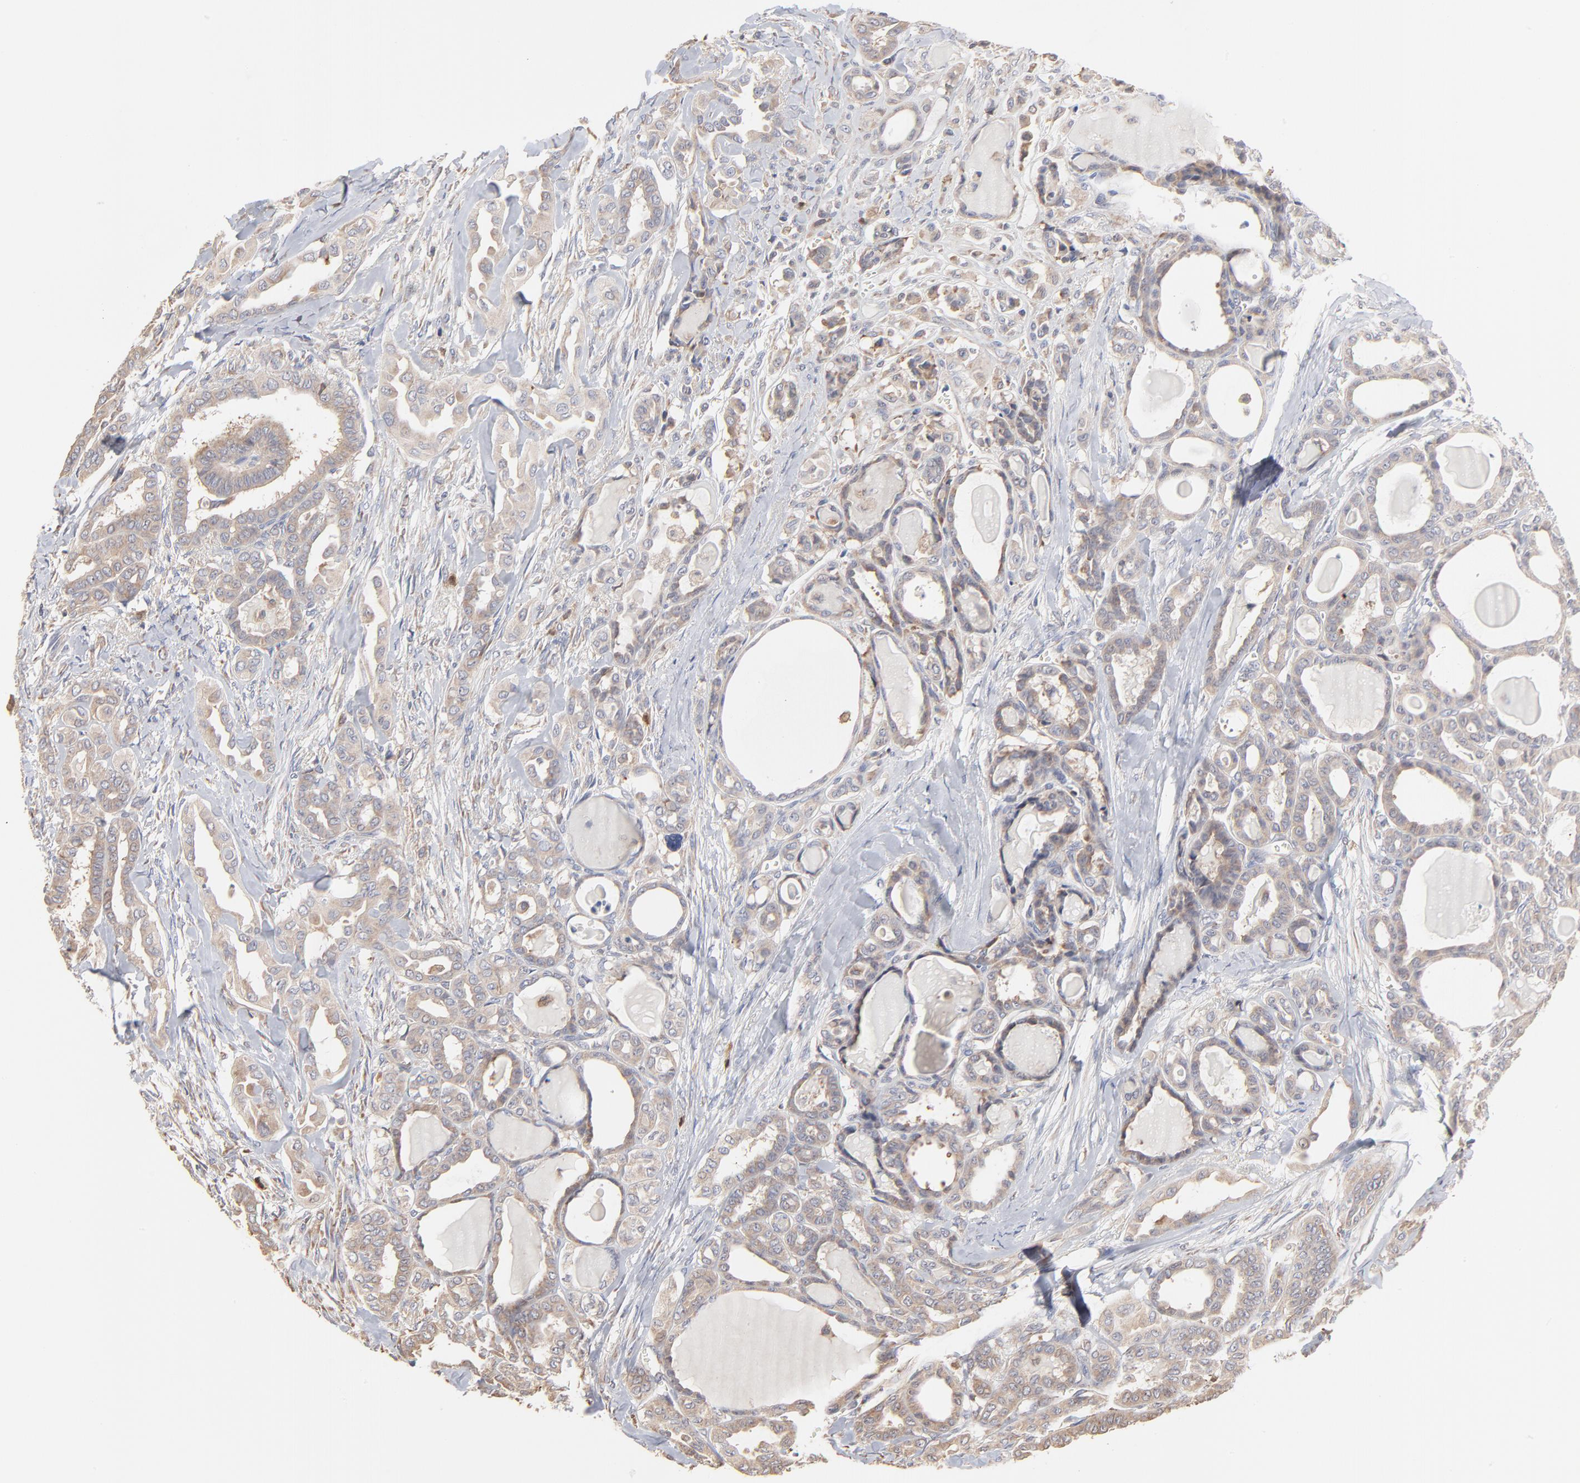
{"staining": {"intensity": "moderate", "quantity": ">75%", "location": "cytoplasmic/membranous"}, "tissue": "thyroid cancer", "cell_type": "Tumor cells", "image_type": "cancer", "snomed": [{"axis": "morphology", "description": "Carcinoma, NOS"}, {"axis": "topography", "description": "Thyroid gland"}], "caption": "A brown stain shows moderate cytoplasmic/membranous staining of a protein in thyroid cancer tumor cells. (DAB IHC, brown staining for protein, blue staining for nuclei).", "gene": "RNF213", "patient": {"sex": "female", "age": 91}}